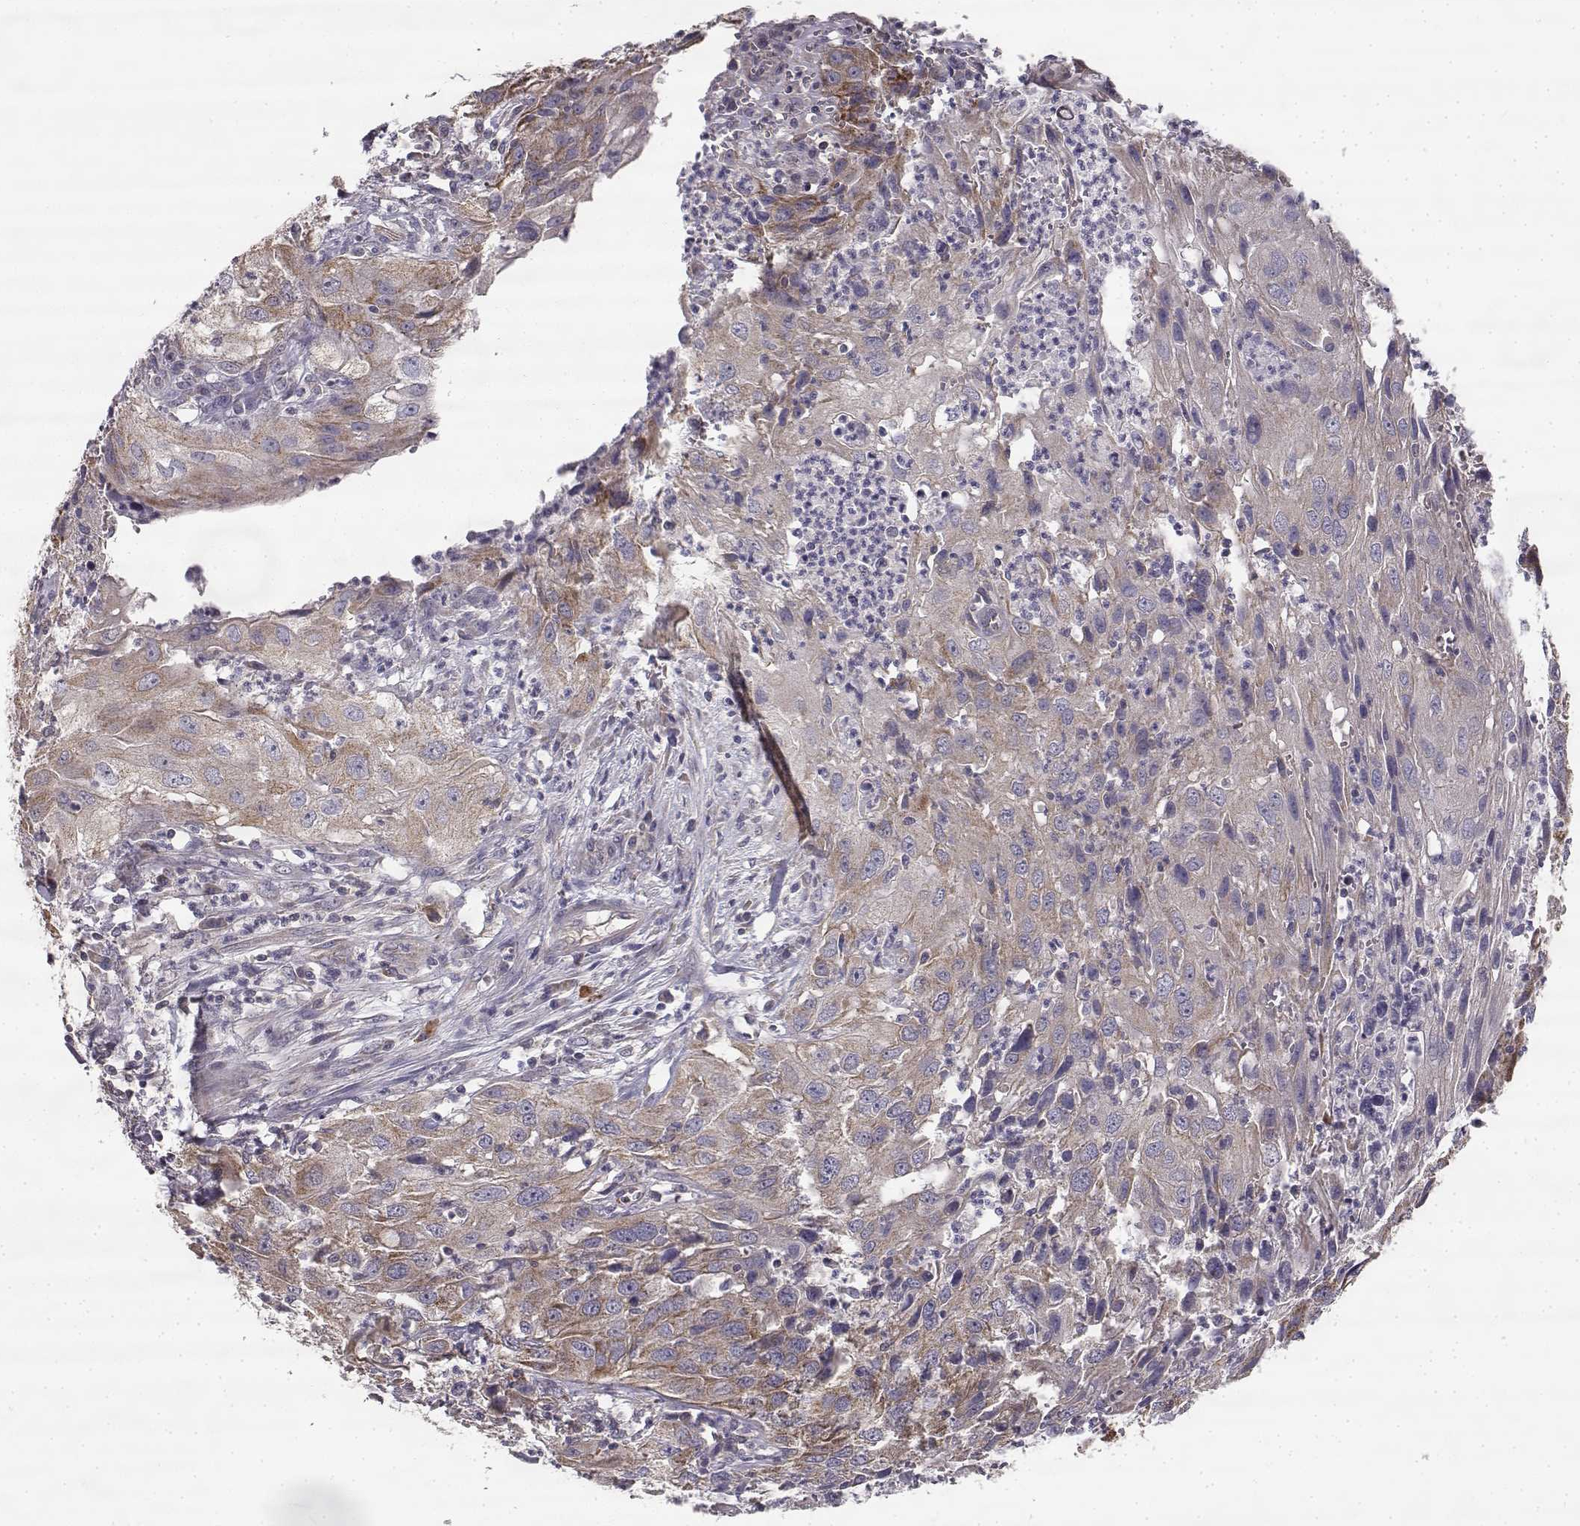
{"staining": {"intensity": "moderate", "quantity": ">75%", "location": "cytoplasmic/membranous"}, "tissue": "cervical cancer", "cell_type": "Tumor cells", "image_type": "cancer", "snomed": [{"axis": "morphology", "description": "Squamous cell carcinoma, NOS"}, {"axis": "topography", "description": "Cervix"}], "caption": "Moderate cytoplasmic/membranous protein positivity is appreciated in approximately >75% of tumor cells in squamous cell carcinoma (cervical).", "gene": "ERBB3", "patient": {"sex": "female", "age": 32}}